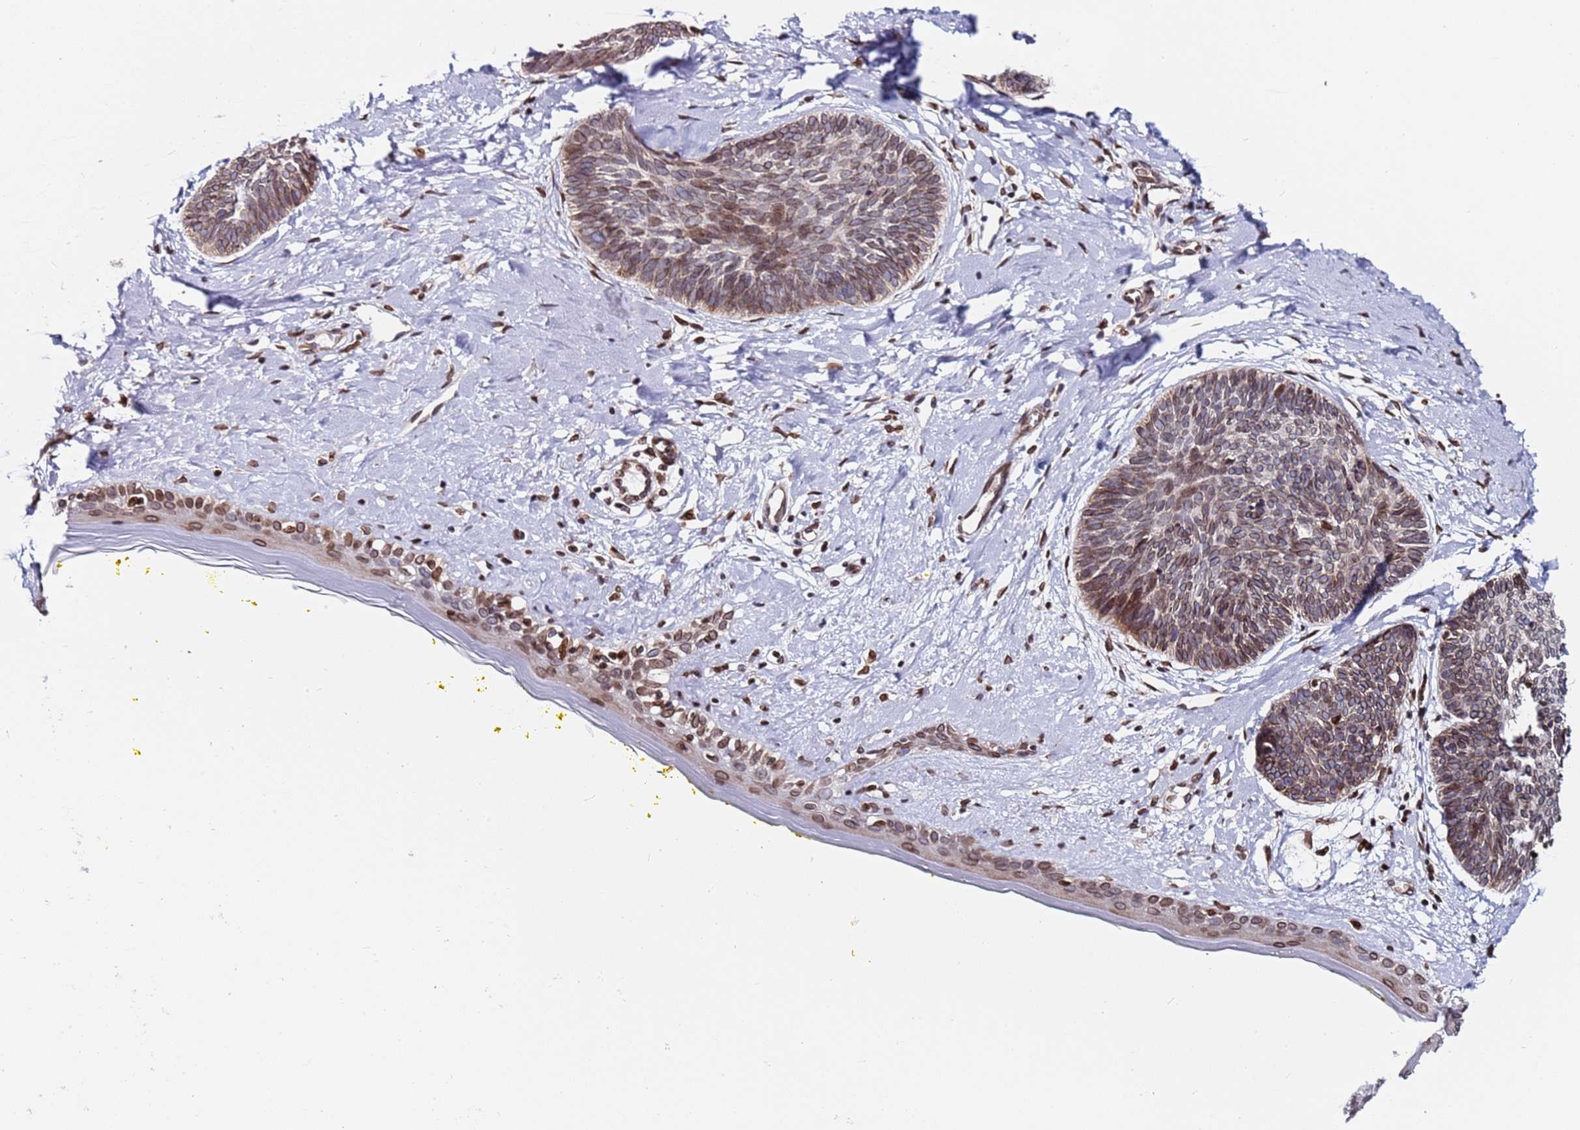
{"staining": {"intensity": "weak", "quantity": ">75%", "location": "nuclear"}, "tissue": "skin cancer", "cell_type": "Tumor cells", "image_type": "cancer", "snomed": [{"axis": "morphology", "description": "Basal cell carcinoma"}, {"axis": "topography", "description": "Skin"}], "caption": "Immunohistochemistry (IHC) image of human skin basal cell carcinoma stained for a protein (brown), which shows low levels of weak nuclear positivity in approximately >75% of tumor cells.", "gene": "TOR1AIP1", "patient": {"sex": "female", "age": 81}}